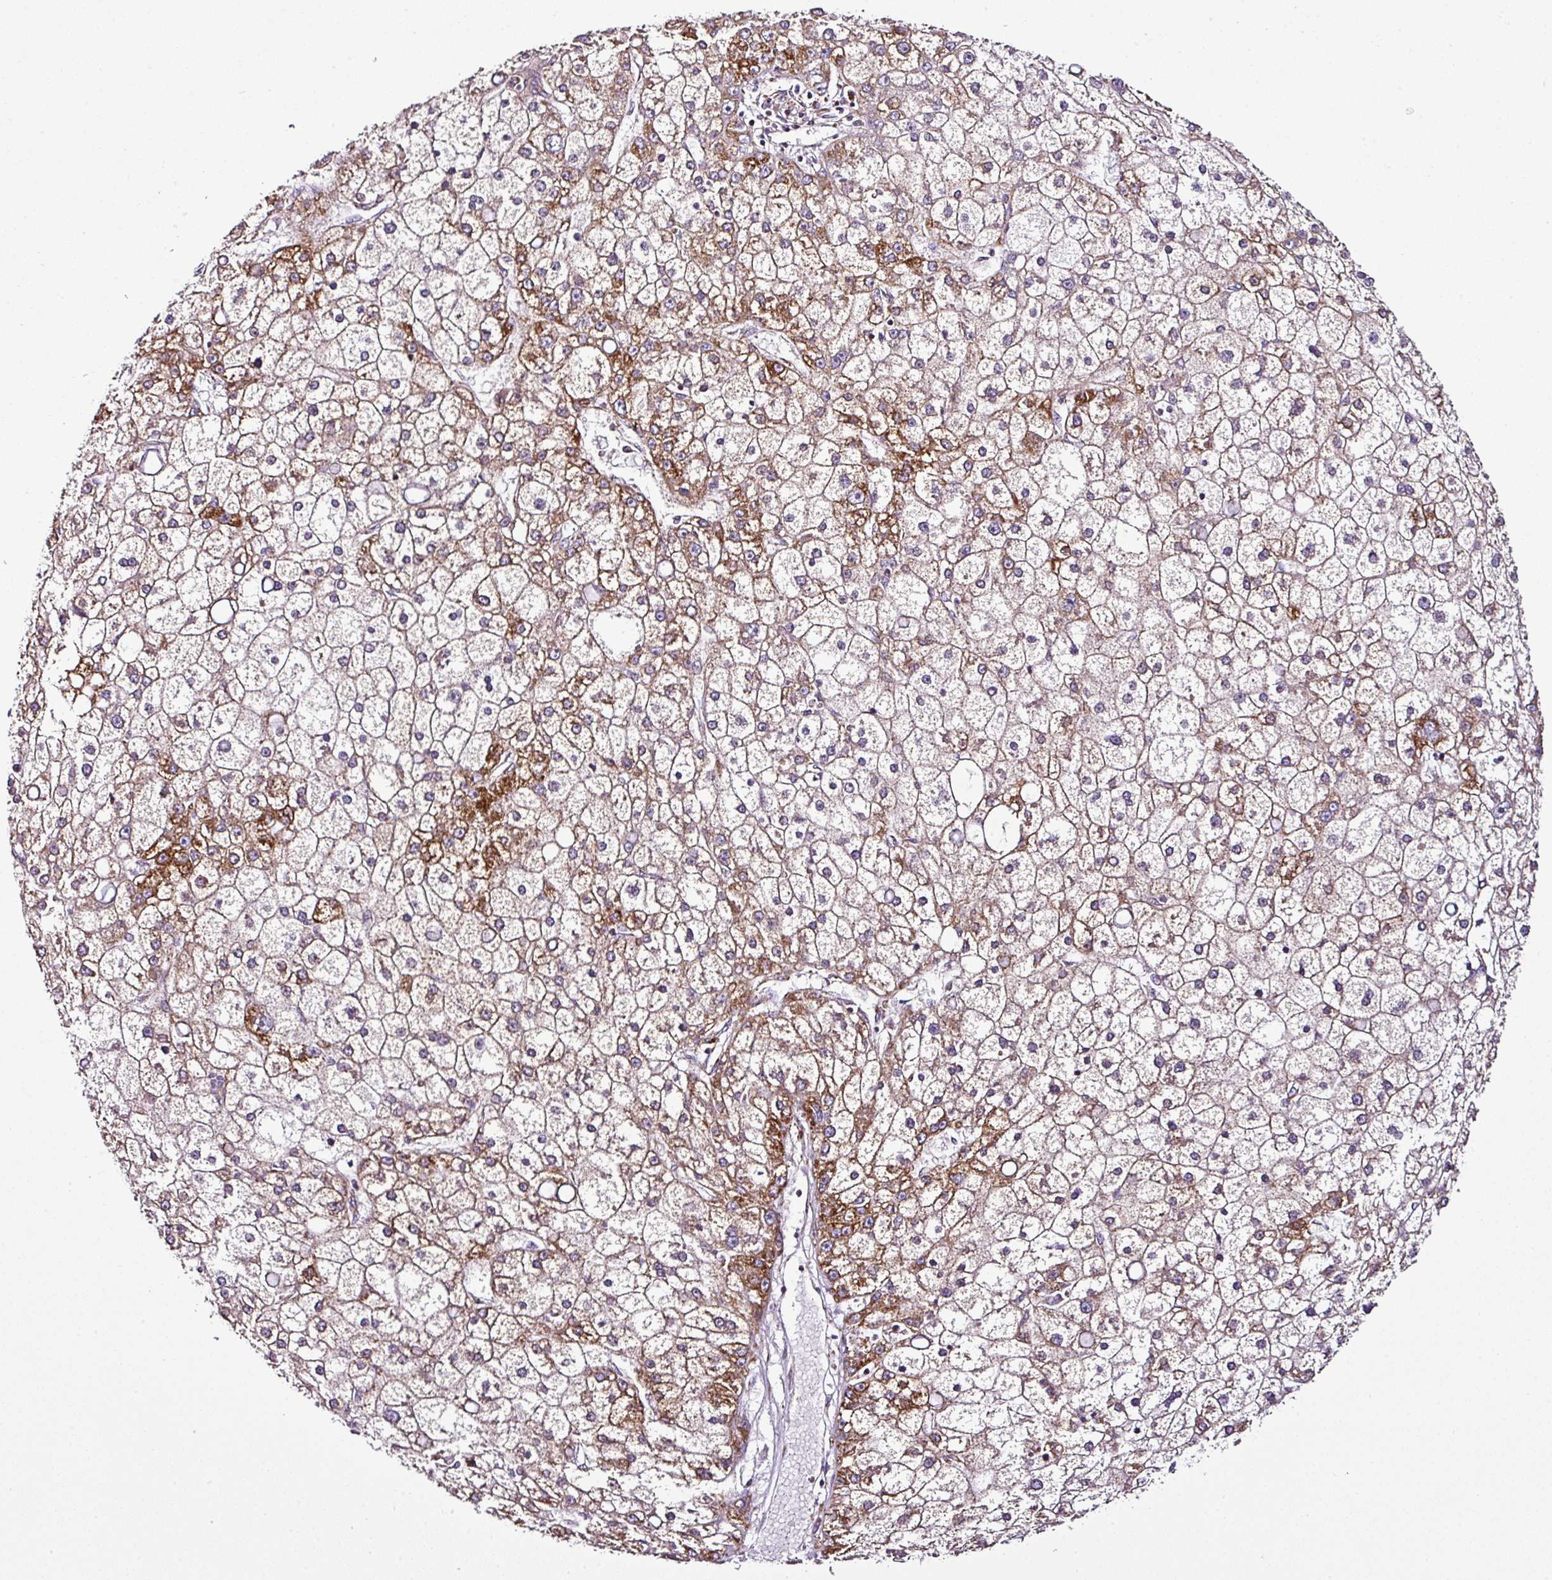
{"staining": {"intensity": "strong", "quantity": "25%-75%", "location": "cytoplasmic/membranous"}, "tissue": "liver cancer", "cell_type": "Tumor cells", "image_type": "cancer", "snomed": [{"axis": "morphology", "description": "Carcinoma, Hepatocellular, NOS"}, {"axis": "topography", "description": "Liver"}], "caption": "There is high levels of strong cytoplasmic/membranous positivity in tumor cells of hepatocellular carcinoma (liver), as demonstrated by immunohistochemical staining (brown color).", "gene": "DPAGT1", "patient": {"sex": "male", "age": 67}}